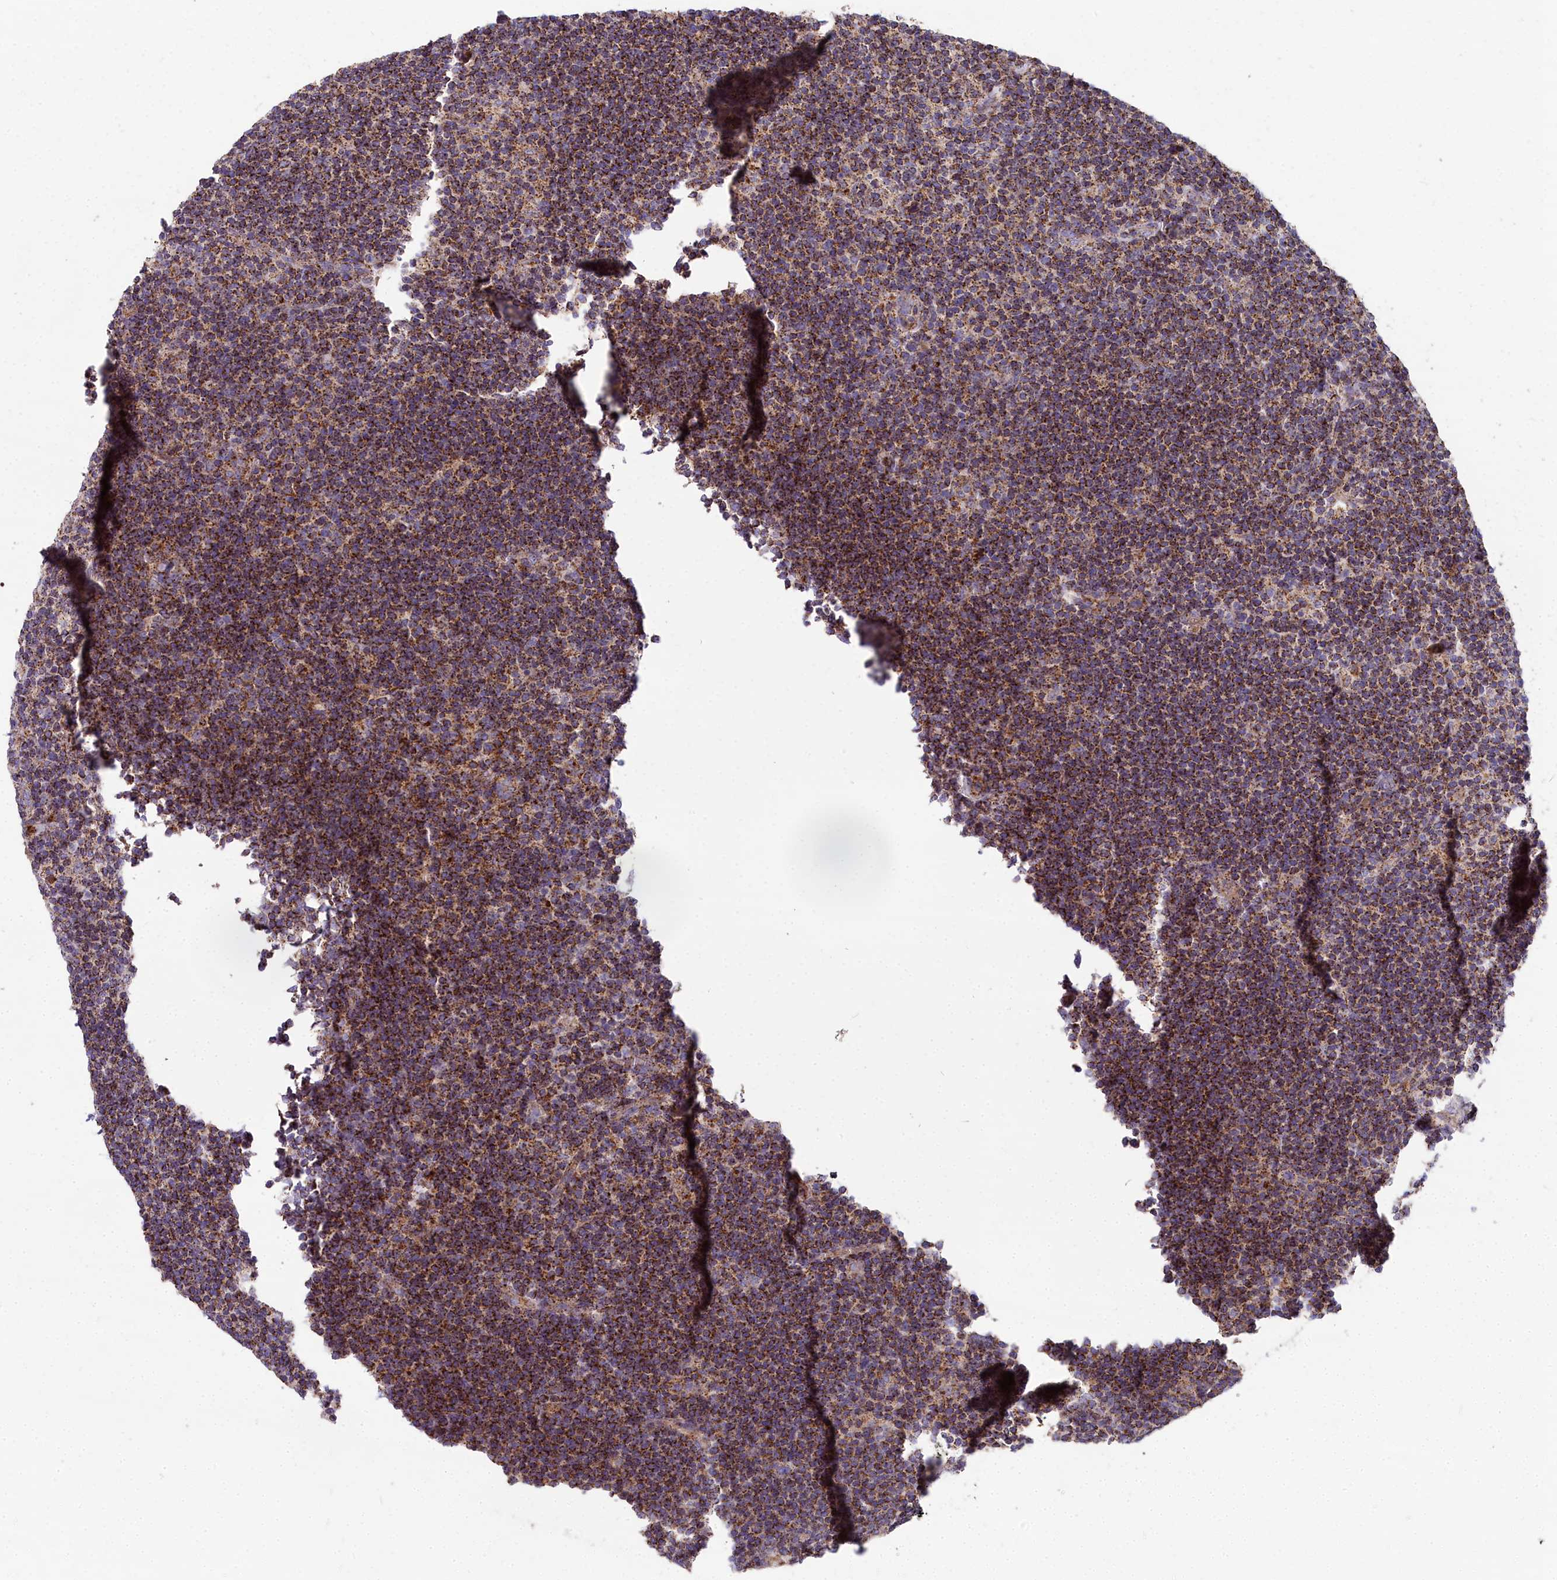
{"staining": {"intensity": "negative", "quantity": "none", "location": "none"}, "tissue": "lymphoma", "cell_type": "Tumor cells", "image_type": "cancer", "snomed": [{"axis": "morphology", "description": "Hodgkin's disease, NOS"}, {"axis": "topography", "description": "Lymph node"}], "caption": "Immunohistochemical staining of lymphoma shows no significant positivity in tumor cells.", "gene": "FRMPD1", "patient": {"sex": "female", "age": 57}}